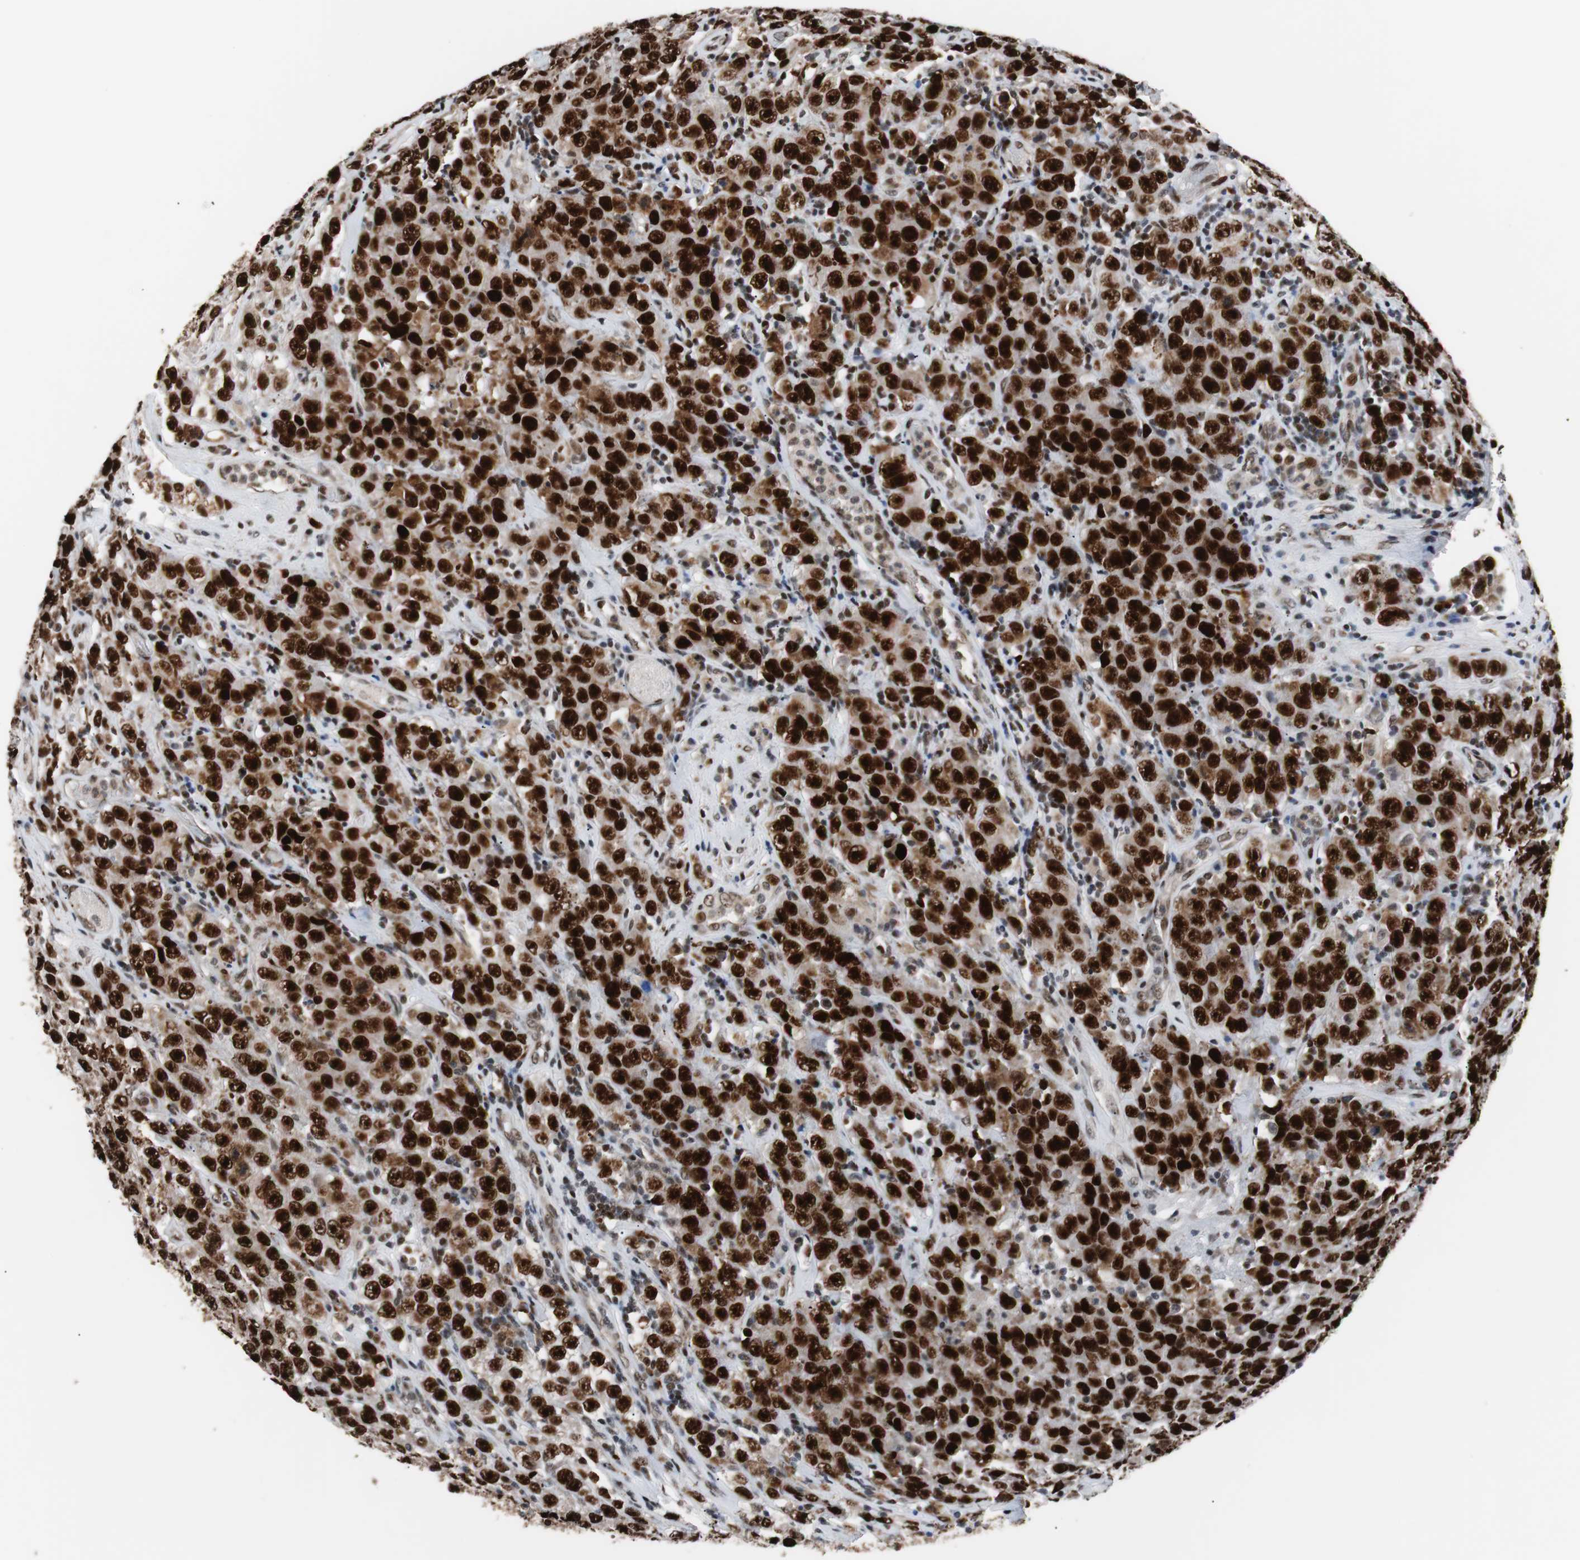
{"staining": {"intensity": "strong", "quantity": ">75%", "location": "nuclear"}, "tissue": "testis cancer", "cell_type": "Tumor cells", "image_type": "cancer", "snomed": [{"axis": "morphology", "description": "Seminoma, NOS"}, {"axis": "topography", "description": "Testis"}], "caption": "Immunohistochemical staining of testis cancer shows high levels of strong nuclear protein staining in about >75% of tumor cells.", "gene": "NBL1", "patient": {"sex": "male", "age": 52}}